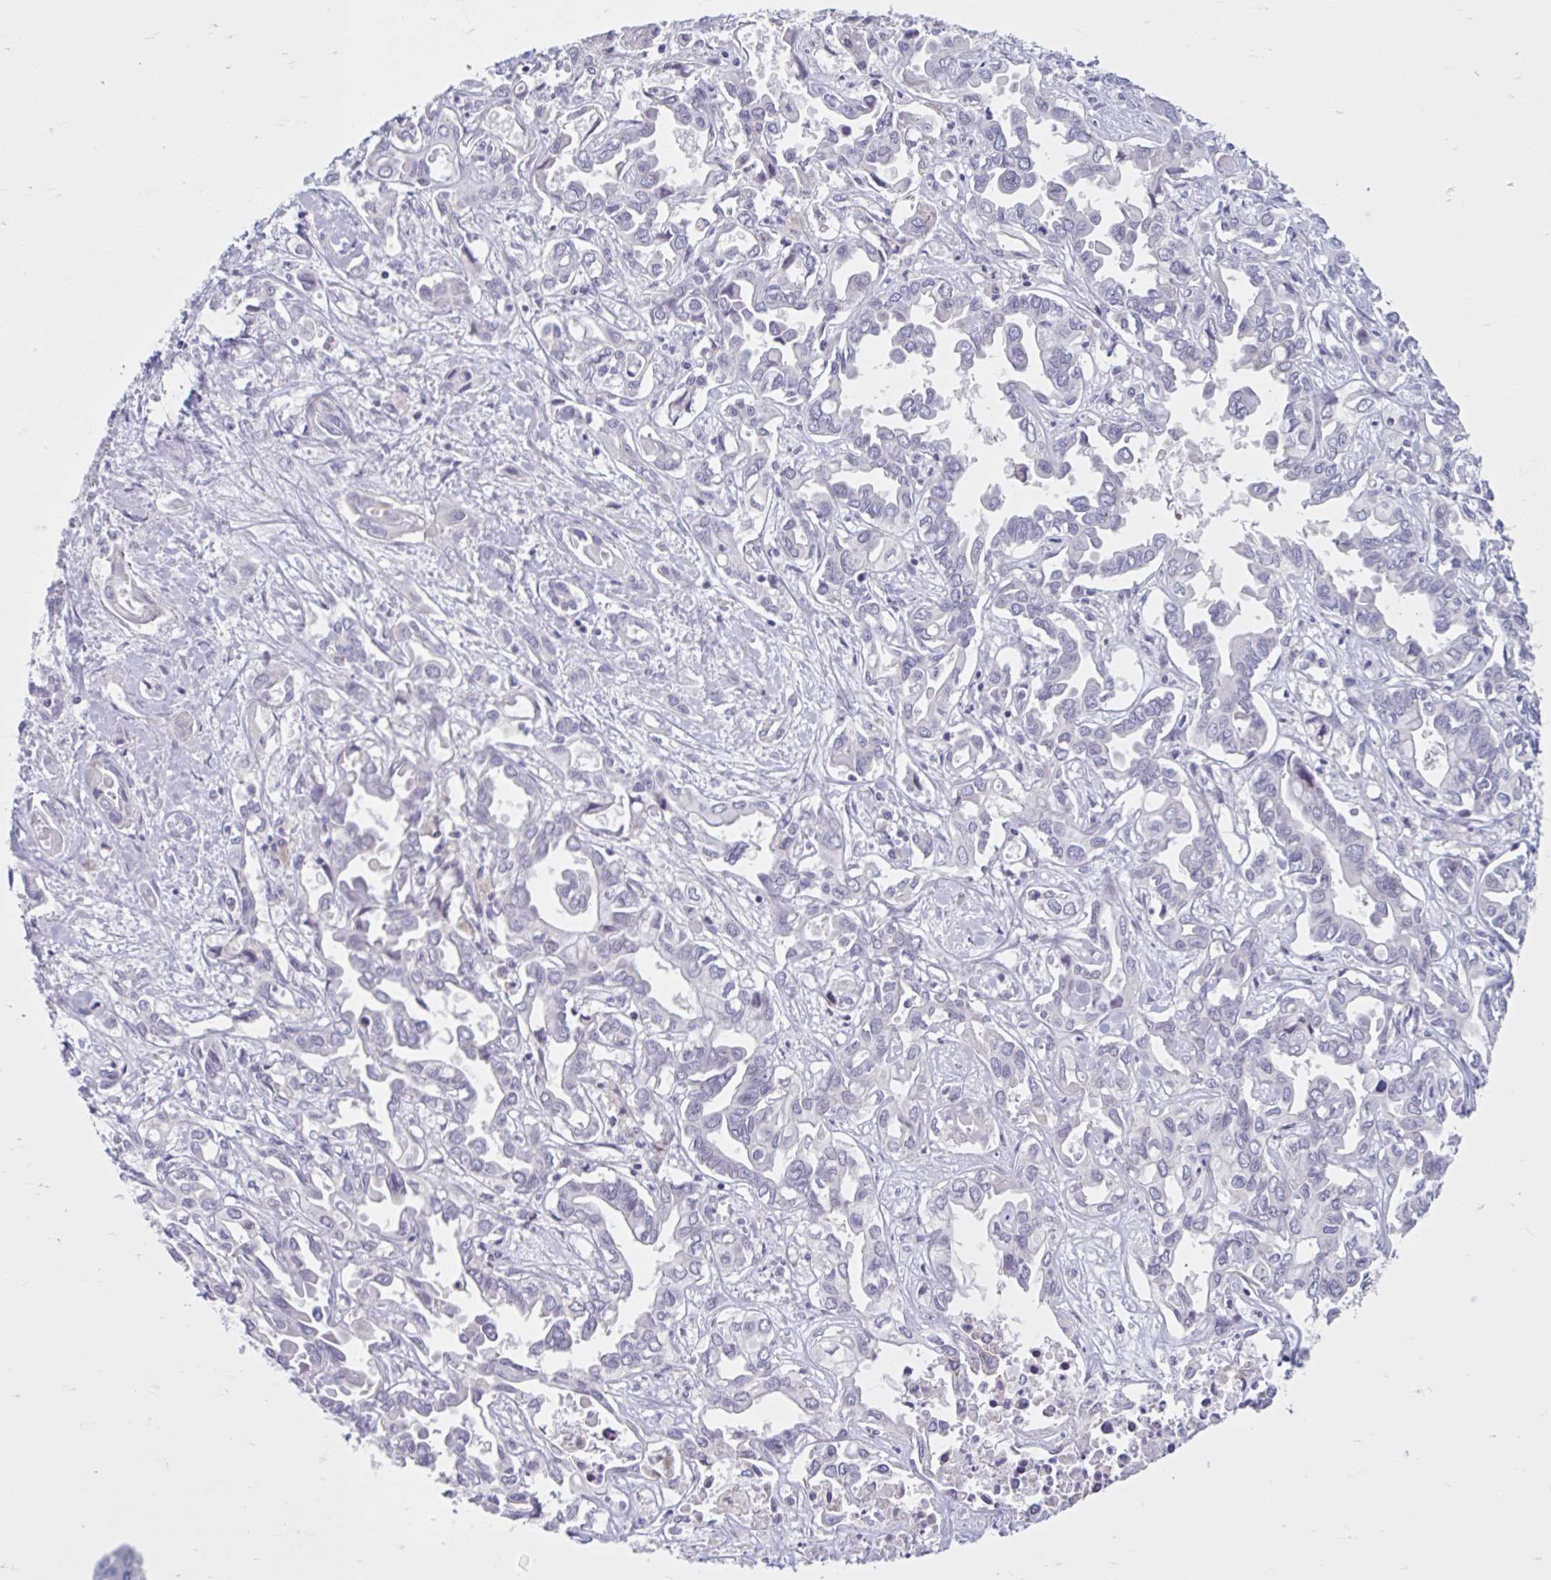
{"staining": {"intensity": "negative", "quantity": "none", "location": "none"}, "tissue": "liver cancer", "cell_type": "Tumor cells", "image_type": "cancer", "snomed": [{"axis": "morphology", "description": "Cholangiocarcinoma"}, {"axis": "topography", "description": "Liver"}], "caption": "Immunohistochemistry of human liver cholangiocarcinoma exhibits no positivity in tumor cells. (DAB IHC, high magnification).", "gene": "FAM153A", "patient": {"sex": "female", "age": 64}}